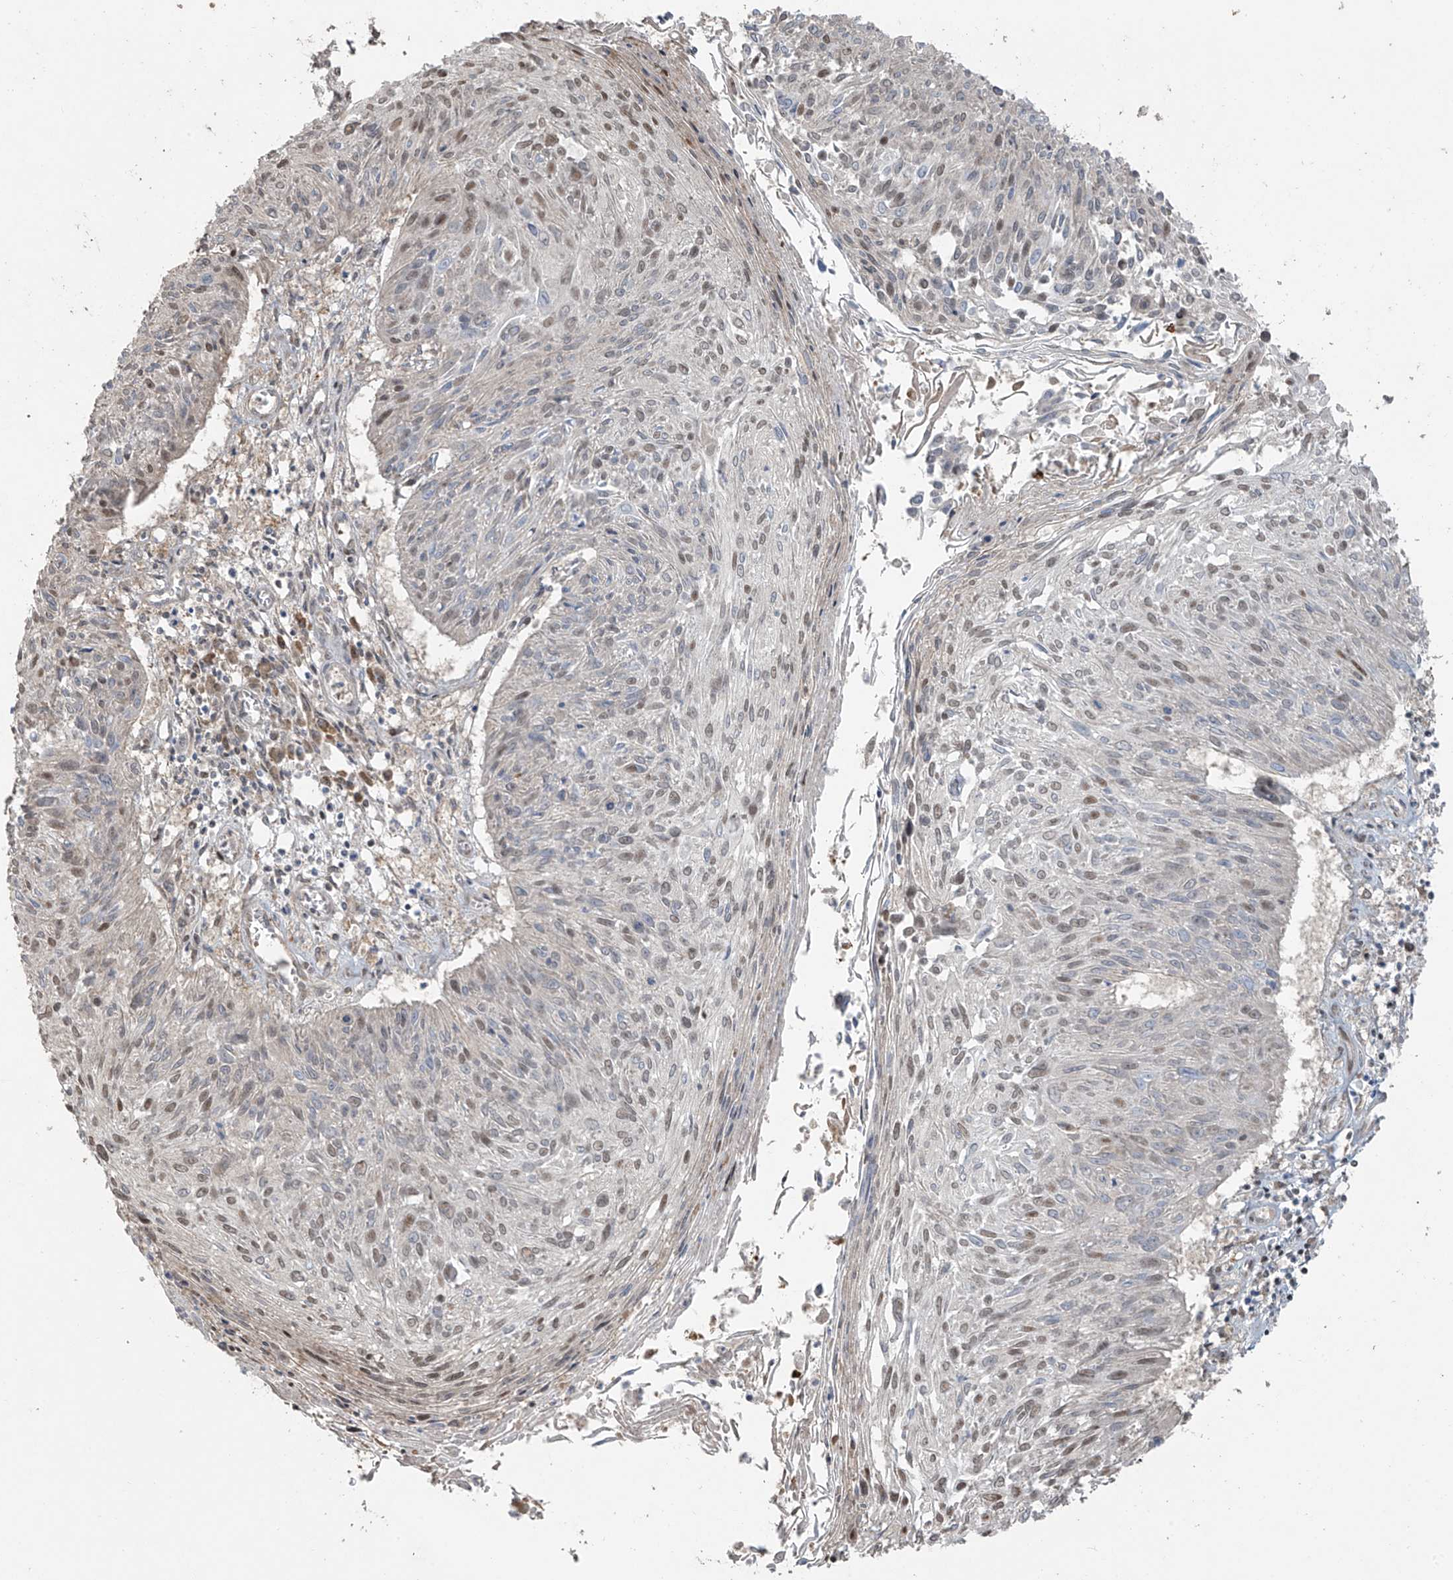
{"staining": {"intensity": "moderate", "quantity": "25%-75%", "location": "nuclear"}, "tissue": "cervical cancer", "cell_type": "Tumor cells", "image_type": "cancer", "snomed": [{"axis": "morphology", "description": "Squamous cell carcinoma, NOS"}, {"axis": "topography", "description": "Cervix"}], "caption": "A micrograph of squamous cell carcinoma (cervical) stained for a protein exhibits moderate nuclear brown staining in tumor cells.", "gene": "TTC22", "patient": {"sex": "female", "age": 51}}